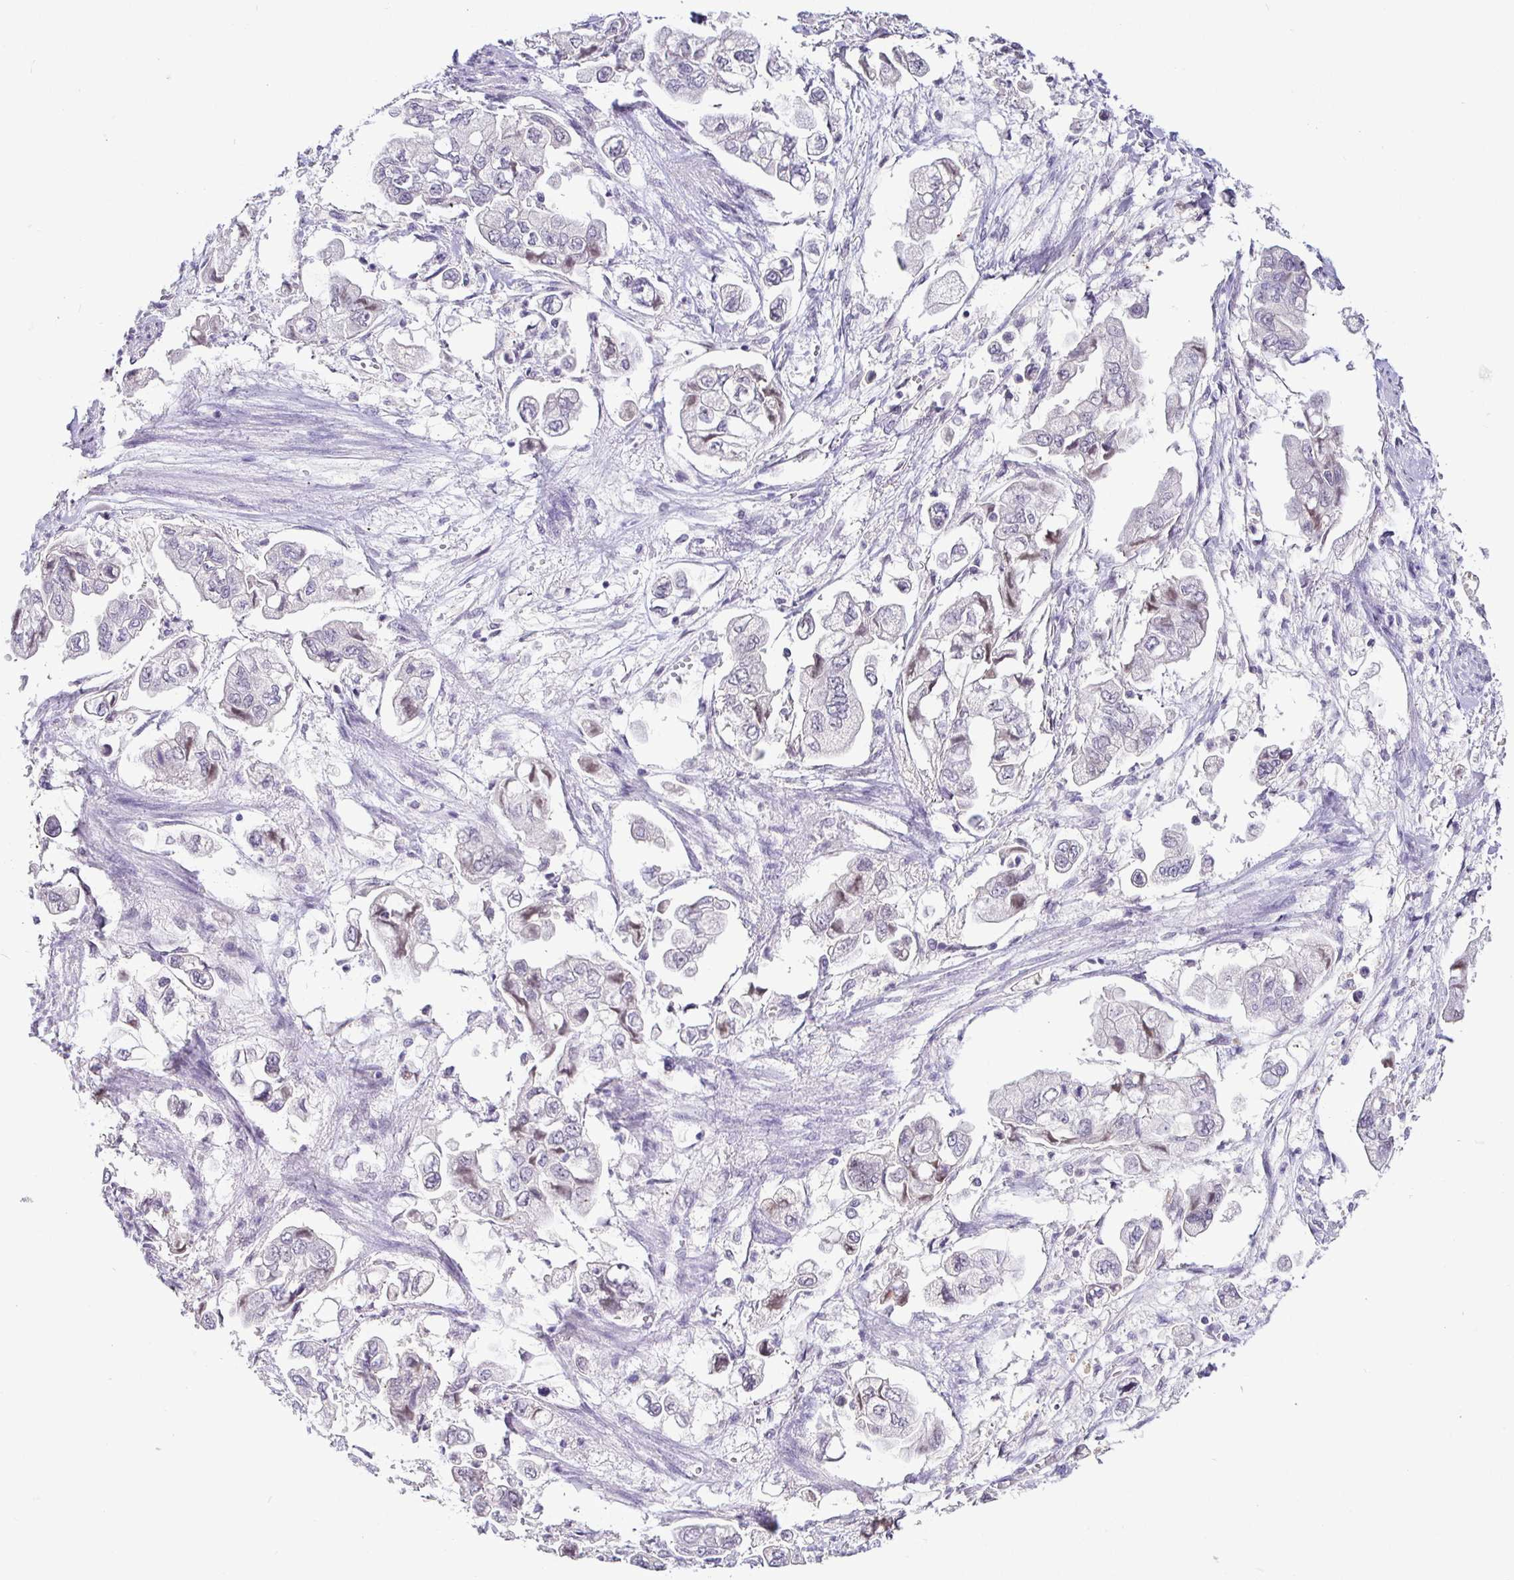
{"staining": {"intensity": "negative", "quantity": "none", "location": "none"}, "tissue": "stomach cancer", "cell_type": "Tumor cells", "image_type": "cancer", "snomed": [{"axis": "morphology", "description": "Adenocarcinoma, NOS"}, {"axis": "topography", "description": "Stomach"}], "caption": "Tumor cells are negative for brown protein staining in stomach cancer (adenocarcinoma). (DAB (3,3'-diaminobenzidine) IHC, high magnification).", "gene": "NUP188", "patient": {"sex": "male", "age": 62}}